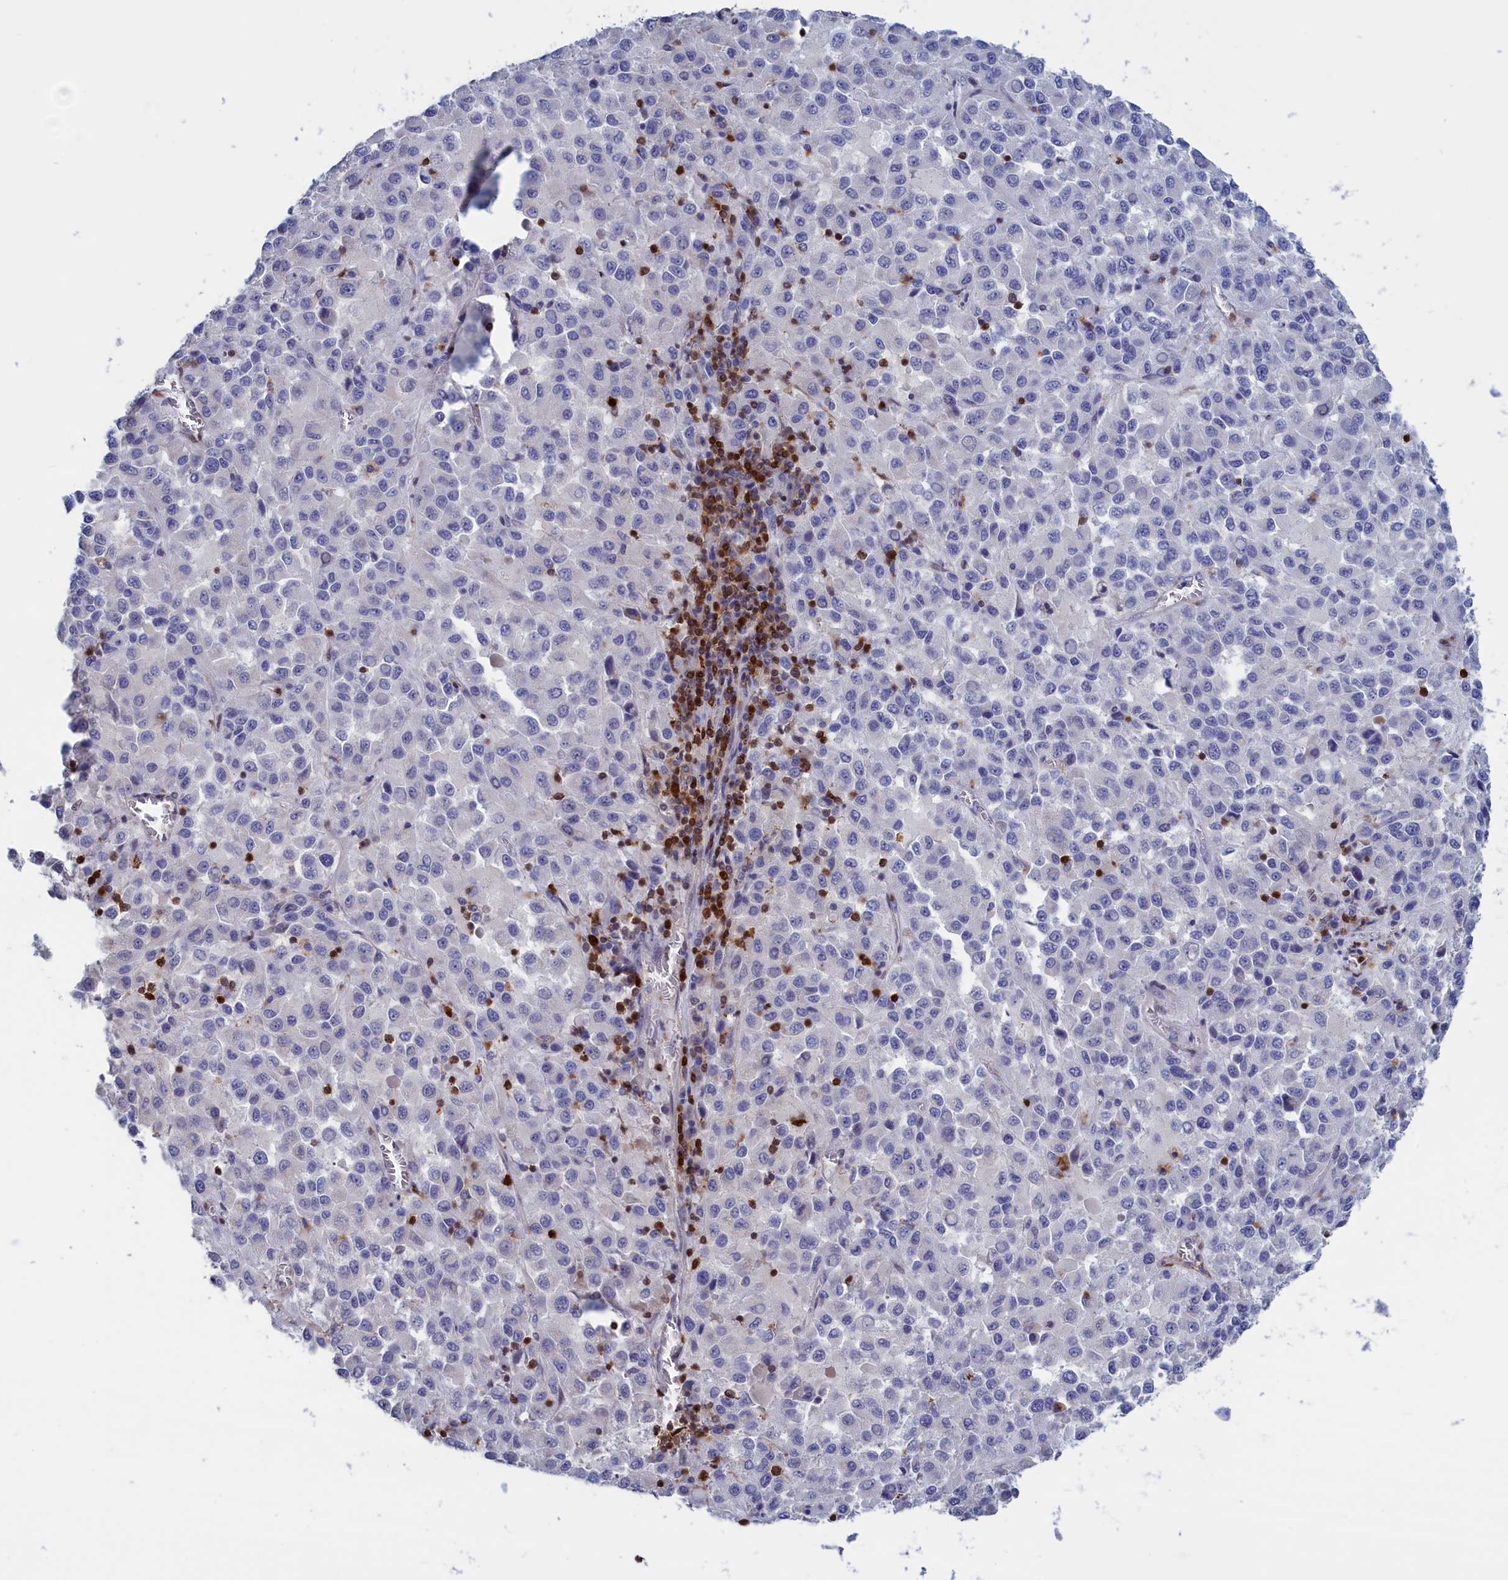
{"staining": {"intensity": "negative", "quantity": "none", "location": "none"}, "tissue": "melanoma", "cell_type": "Tumor cells", "image_type": "cancer", "snomed": [{"axis": "morphology", "description": "Malignant melanoma, Metastatic site"}, {"axis": "topography", "description": "Lung"}], "caption": "Human malignant melanoma (metastatic site) stained for a protein using immunohistochemistry (IHC) reveals no expression in tumor cells.", "gene": "CRIP1", "patient": {"sex": "male", "age": 64}}